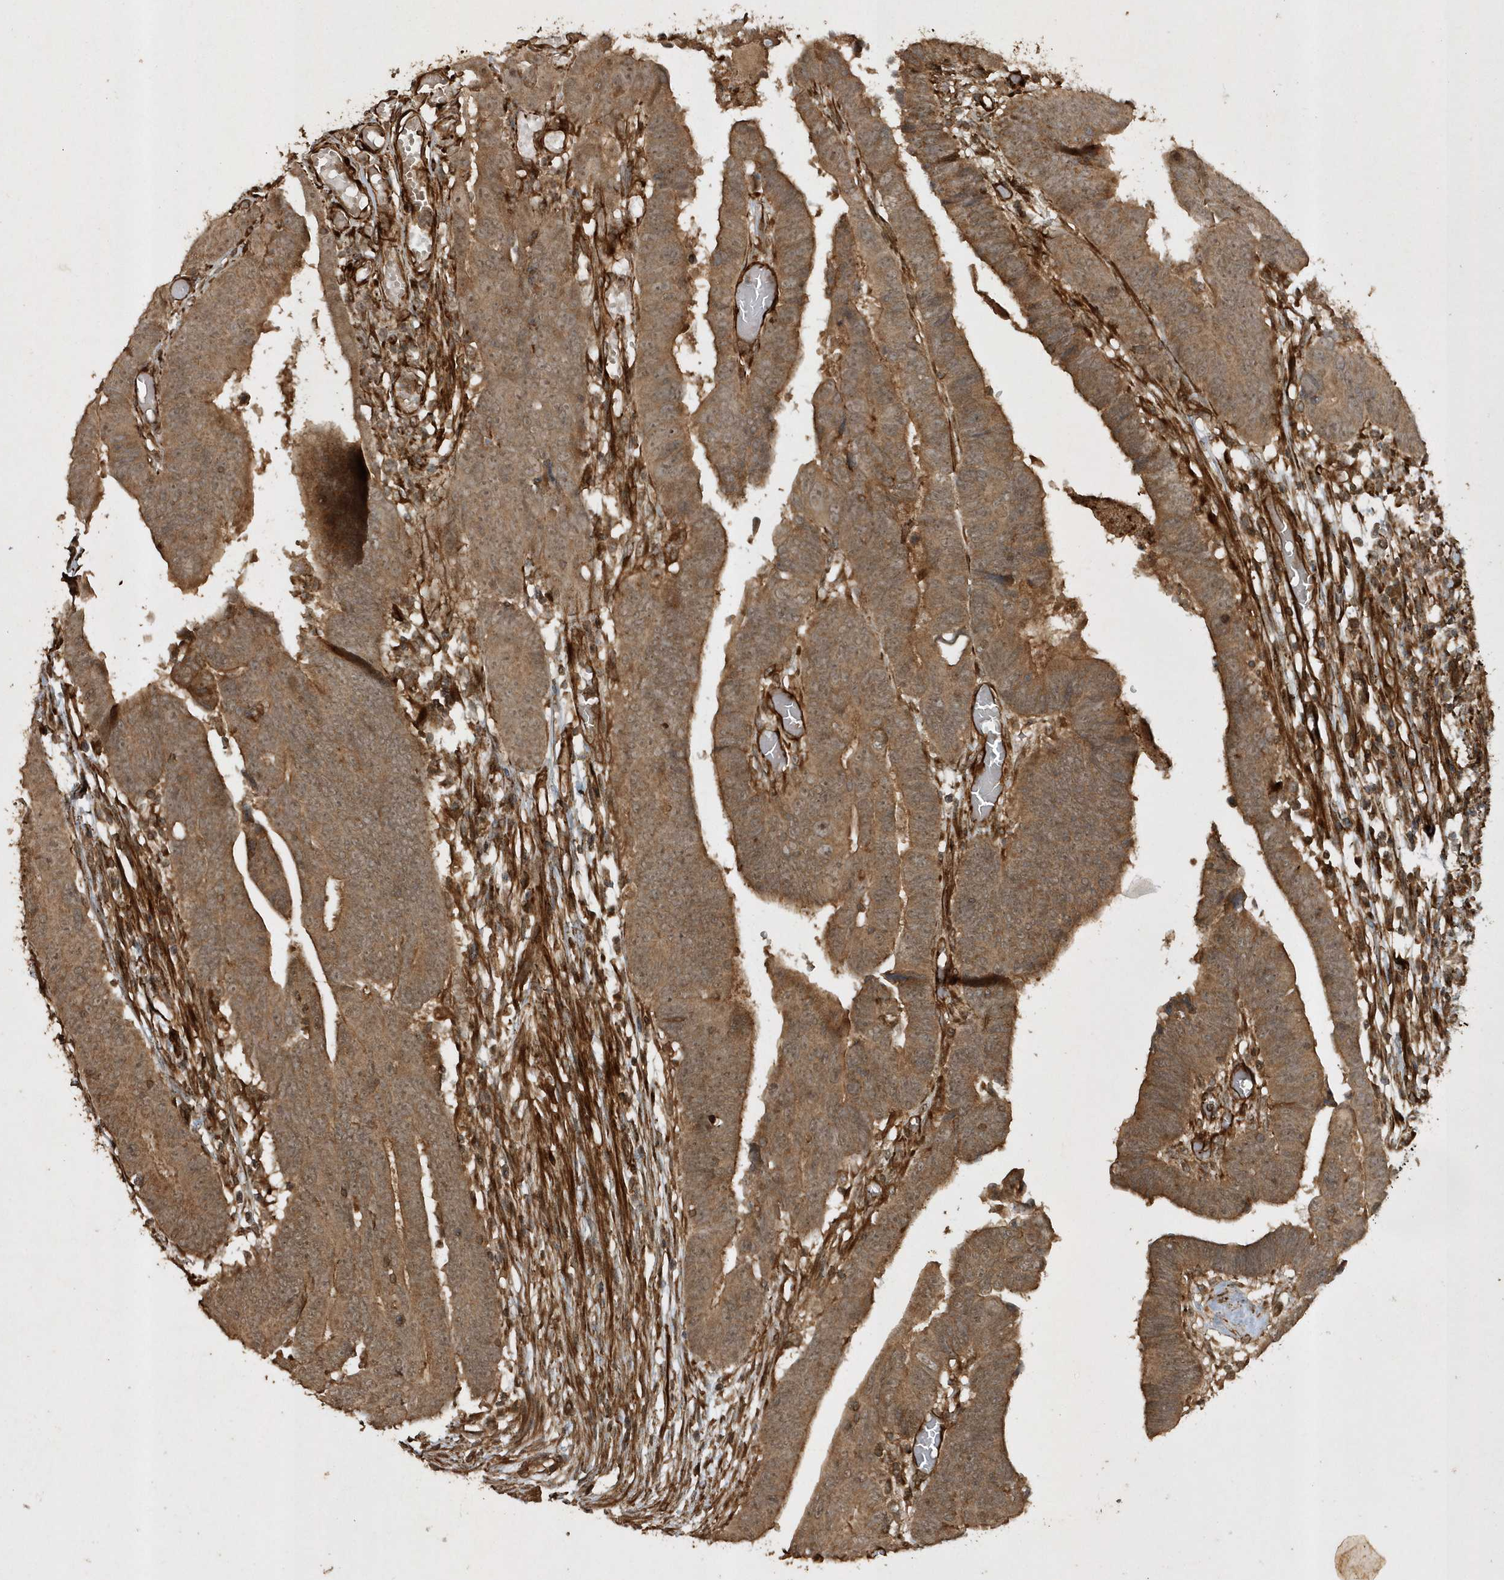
{"staining": {"intensity": "moderate", "quantity": ">75%", "location": "cytoplasmic/membranous"}, "tissue": "colorectal cancer", "cell_type": "Tumor cells", "image_type": "cancer", "snomed": [{"axis": "morphology", "description": "Adenocarcinoma, NOS"}, {"axis": "topography", "description": "Rectum"}], "caption": "IHC image of neoplastic tissue: human colorectal cancer stained using IHC reveals medium levels of moderate protein expression localized specifically in the cytoplasmic/membranous of tumor cells, appearing as a cytoplasmic/membranous brown color.", "gene": "AVPI1", "patient": {"sex": "female", "age": 65}}